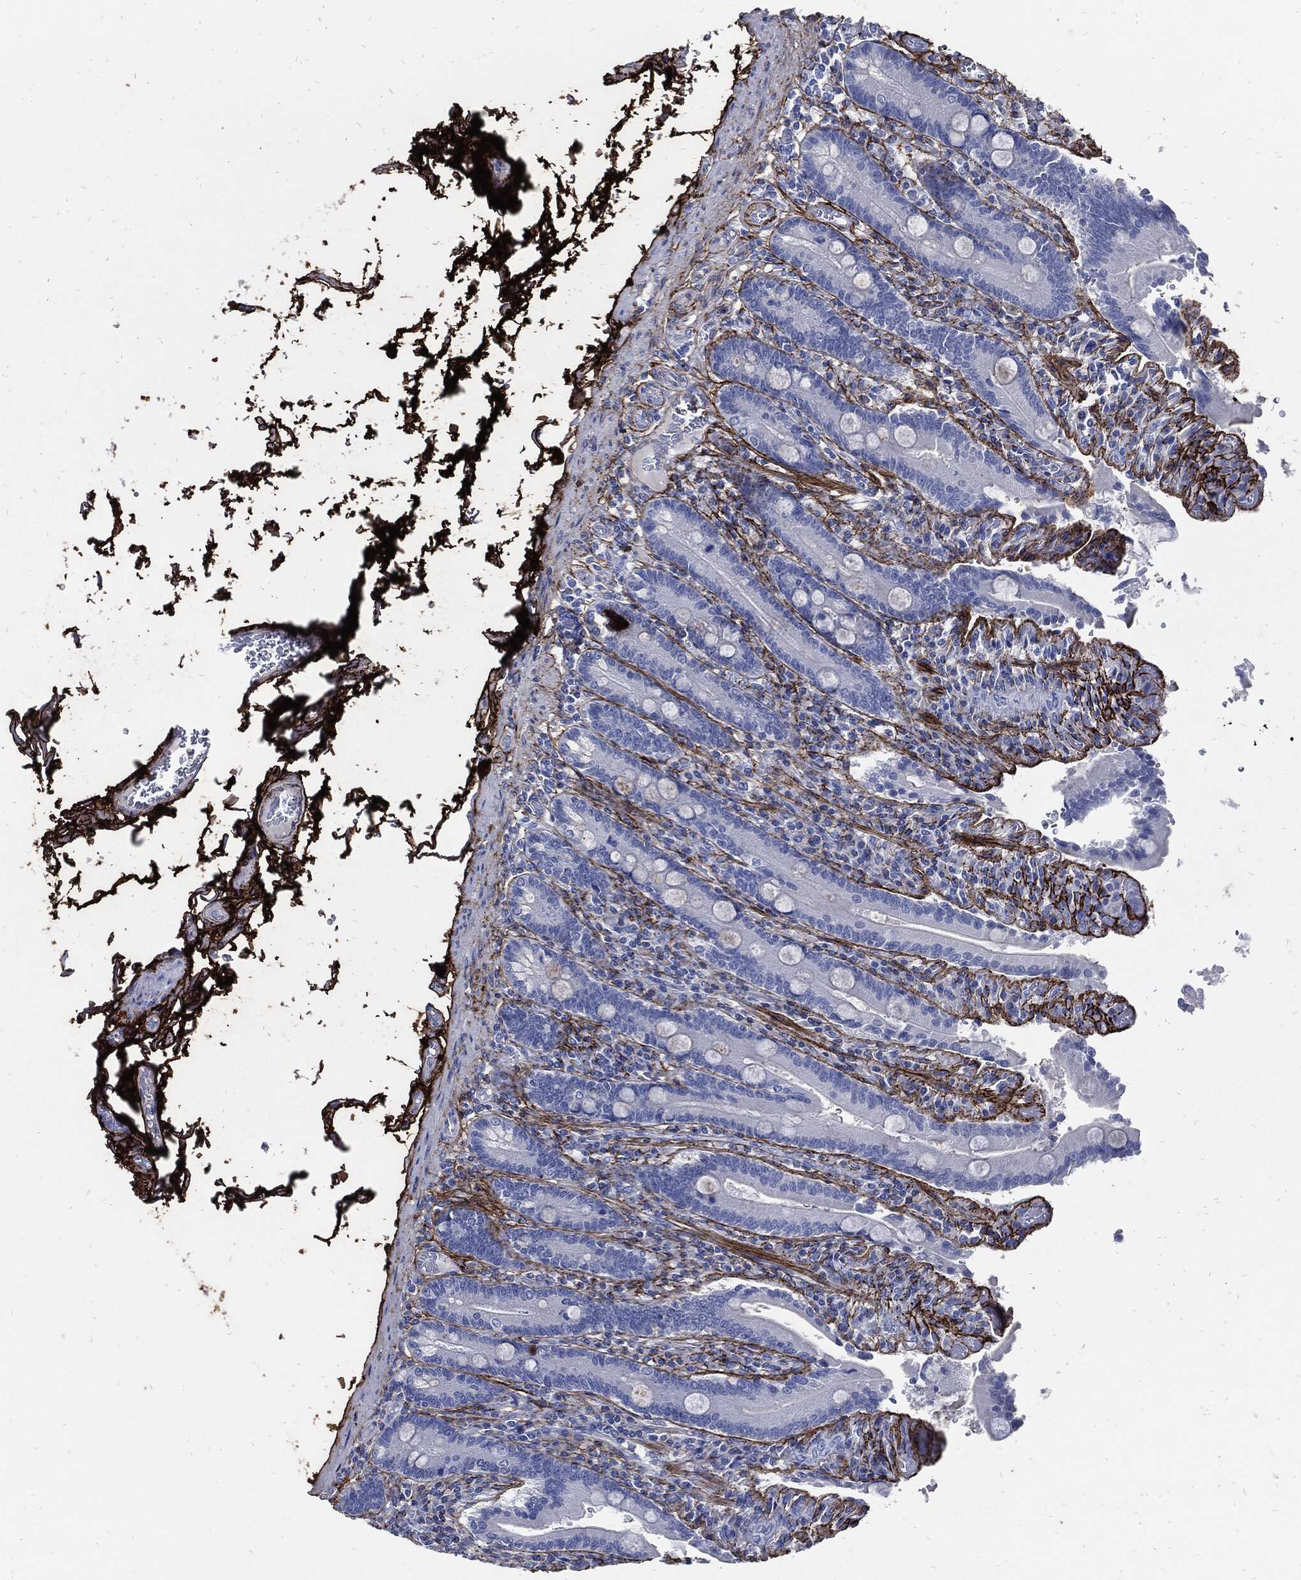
{"staining": {"intensity": "negative", "quantity": "none", "location": "none"}, "tissue": "duodenum", "cell_type": "Glandular cells", "image_type": "normal", "snomed": [{"axis": "morphology", "description": "Normal tissue, NOS"}, {"axis": "topography", "description": "Duodenum"}], "caption": "Immunohistochemistry histopathology image of benign human duodenum stained for a protein (brown), which displays no expression in glandular cells. (DAB IHC with hematoxylin counter stain).", "gene": "FBN1", "patient": {"sex": "female", "age": 62}}